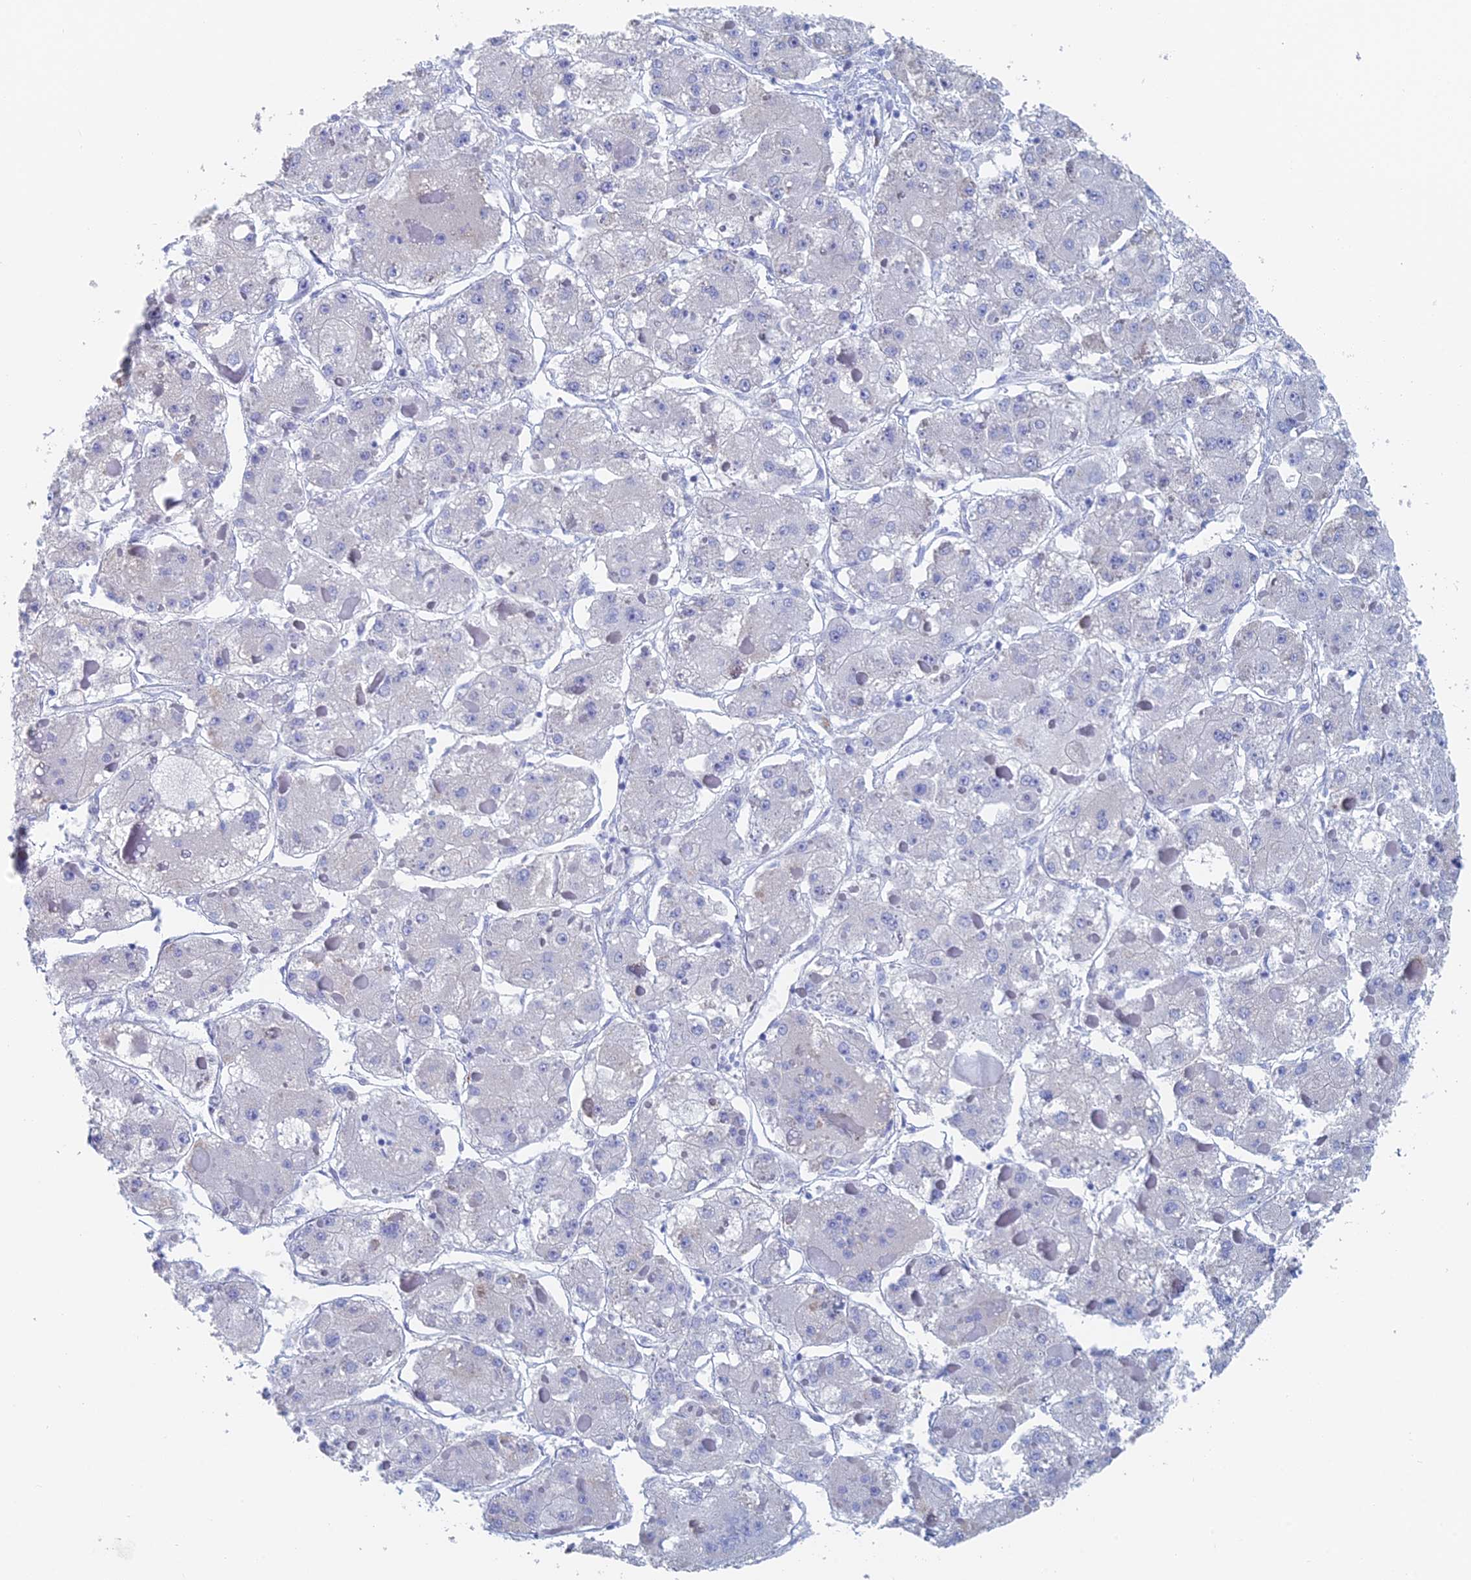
{"staining": {"intensity": "negative", "quantity": "none", "location": "none"}, "tissue": "liver cancer", "cell_type": "Tumor cells", "image_type": "cancer", "snomed": [{"axis": "morphology", "description": "Carcinoma, Hepatocellular, NOS"}, {"axis": "topography", "description": "Liver"}], "caption": "Hepatocellular carcinoma (liver) was stained to show a protein in brown. There is no significant staining in tumor cells.", "gene": "KCNK18", "patient": {"sex": "female", "age": 73}}